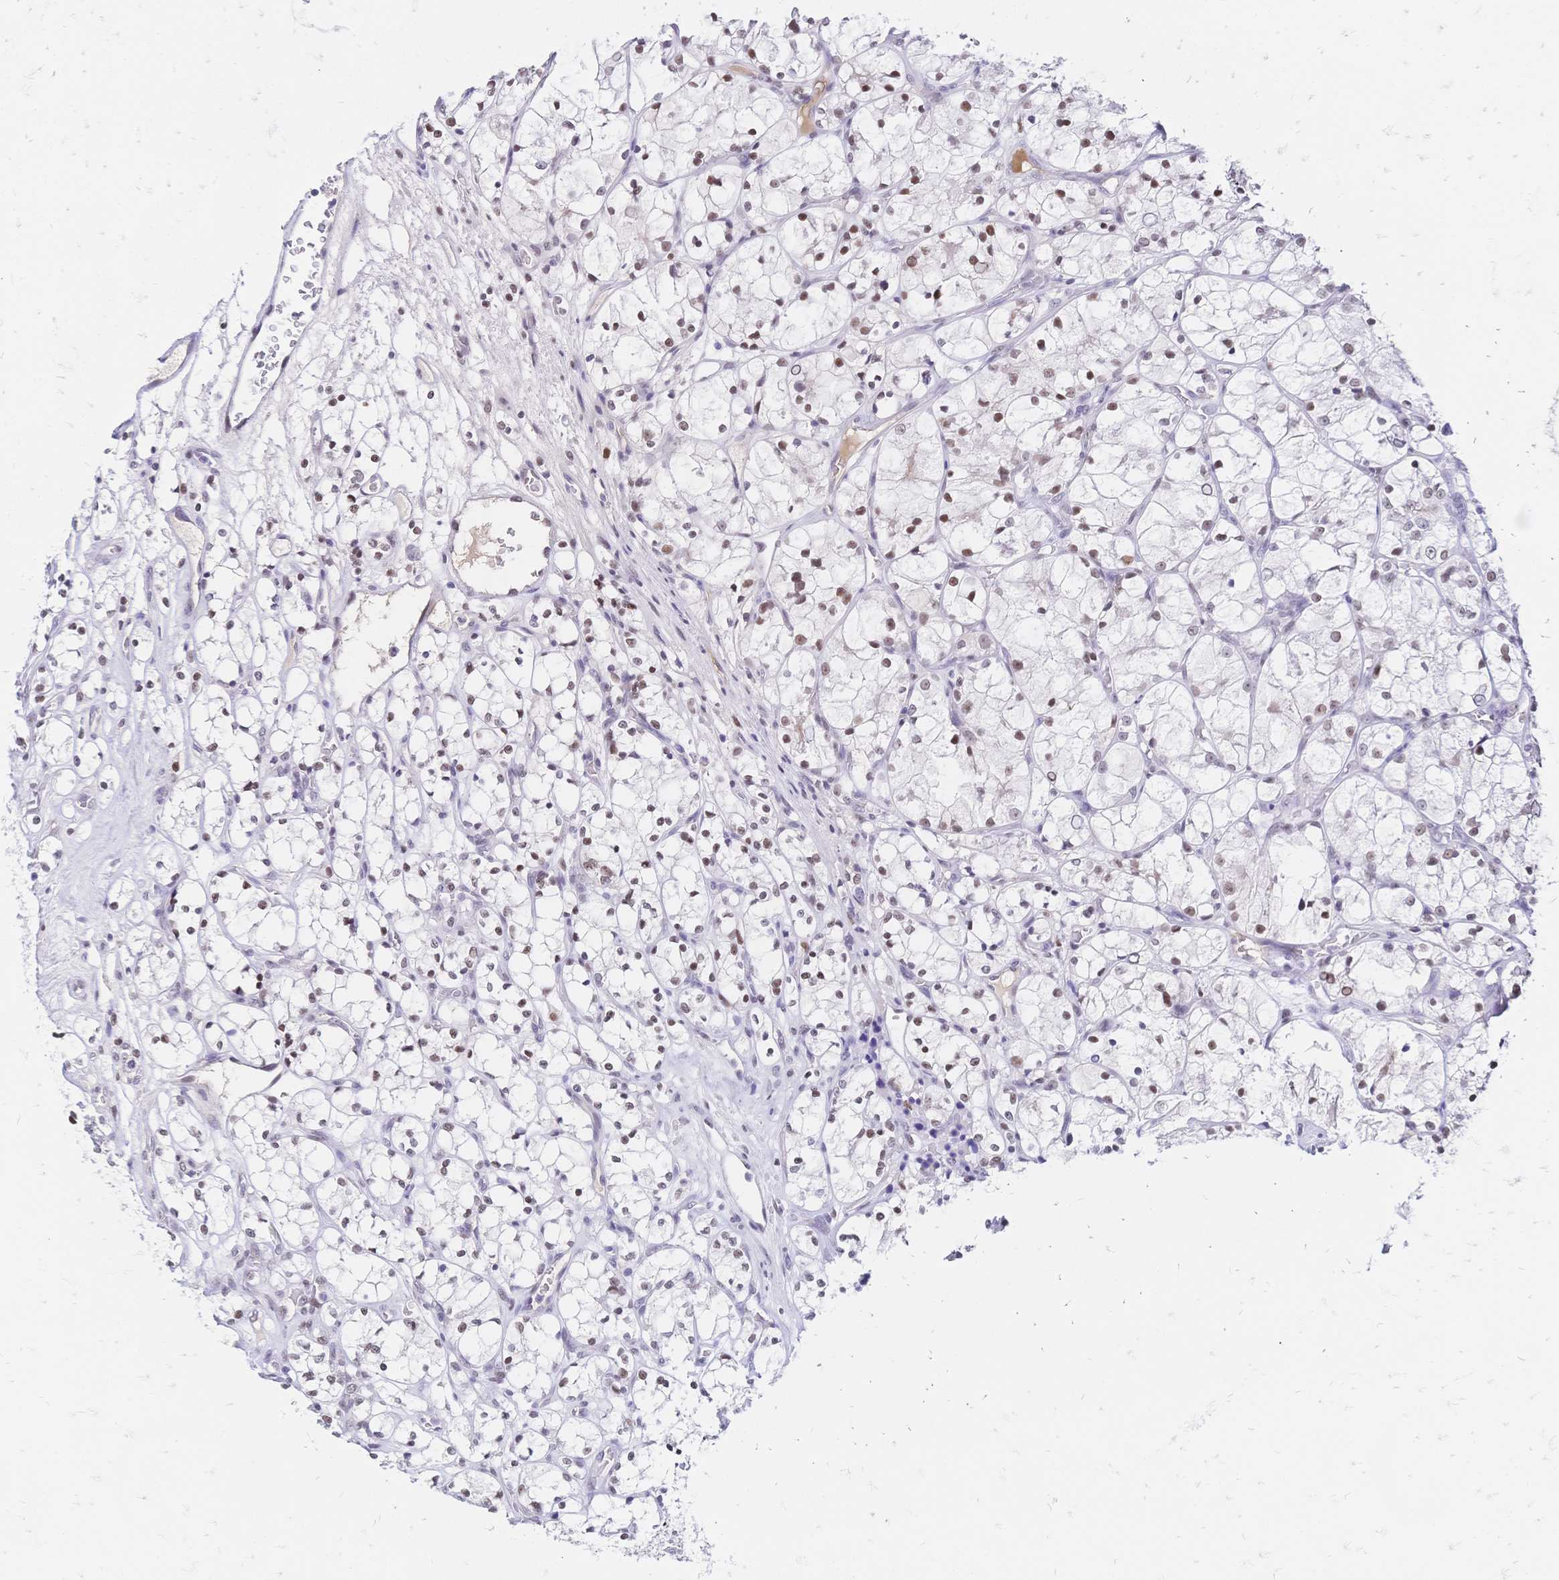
{"staining": {"intensity": "moderate", "quantity": "25%-75%", "location": "nuclear"}, "tissue": "renal cancer", "cell_type": "Tumor cells", "image_type": "cancer", "snomed": [{"axis": "morphology", "description": "Adenocarcinoma, NOS"}, {"axis": "topography", "description": "Kidney"}], "caption": "Renal cancer (adenocarcinoma) stained for a protein (brown) demonstrates moderate nuclear positive staining in approximately 25%-75% of tumor cells.", "gene": "NFIC", "patient": {"sex": "female", "age": 69}}